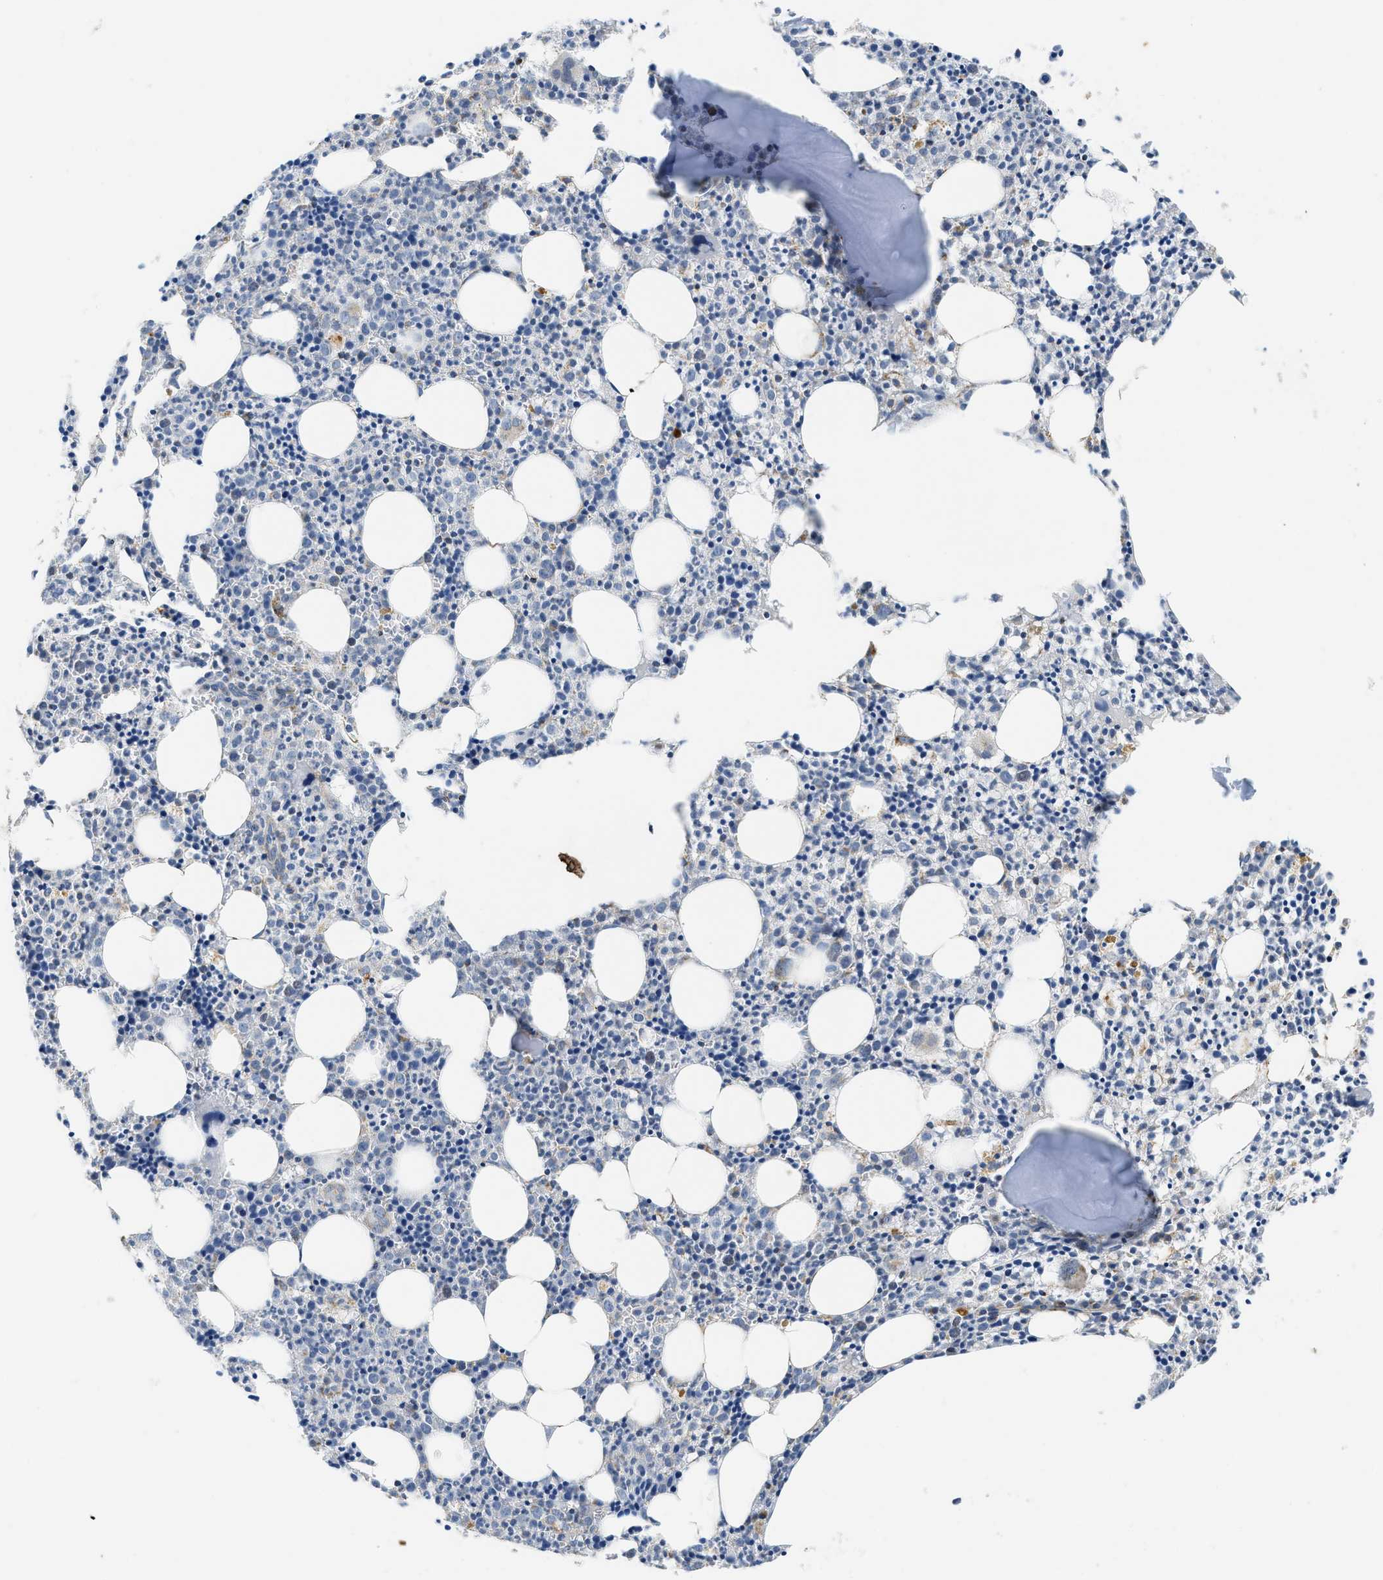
{"staining": {"intensity": "moderate", "quantity": "<25%", "location": "cytoplasmic/membranous"}, "tissue": "bone marrow", "cell_type": "Hematopoietic cells", "image_type": "normal", "snomed": [{"axis": "morphology", "description": "Normal tissue, NOS"}, {"axis": "morphology", "description": "Inflammation, NOS"}, {"axis": "topography", "description": "Bone marrow"}], "caption": "Unremarkable bone marrow exhibits moderate cytoplasmic/membranous positivity in approximately <25% of hematopoietic cells, visualized by immunohistochemistry.", "gene": "GATD3", "patient": {"sex": "male", "age": 25}}